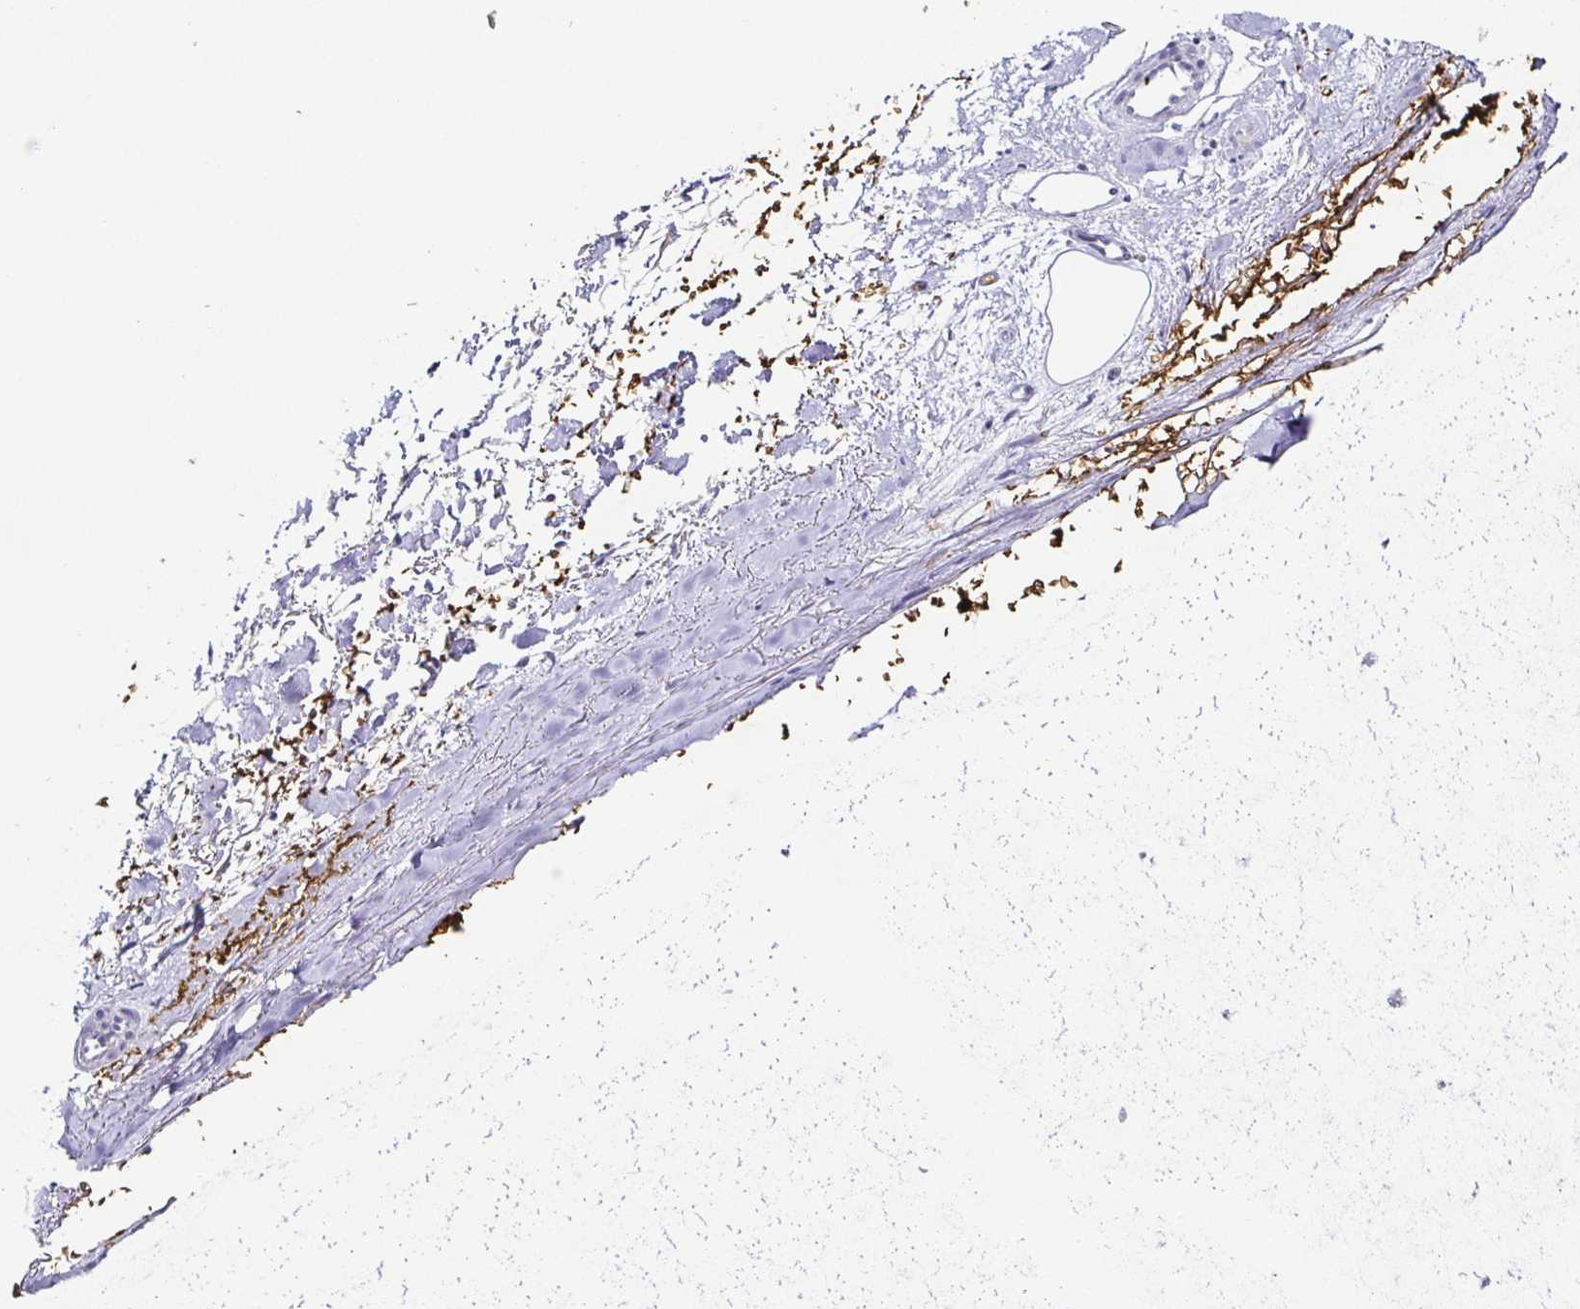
{"staining": {"intensity": "negative", "quantity": "none", "location": "none"}, "tissue": "adipose tissue", "cell_type": "Adipocytes", "image_type": "normal", "snomed": [{"axis": "morphology", "description": "Normal tissue, NOS"}, {"axis": "topography", "description": "Cartilage tissue"}], "caption": "Adipocytes show no significant protein expression in normal adipose tissue. (Stains: DAB (3,3'-diaminobenzidine) immunohistochemistry with hematoxylin counter stain, Microscopy: brightfield microscopy at high magnification).", "gene": "FAM162B", "patient": {"sex": "male", "age": 65}}